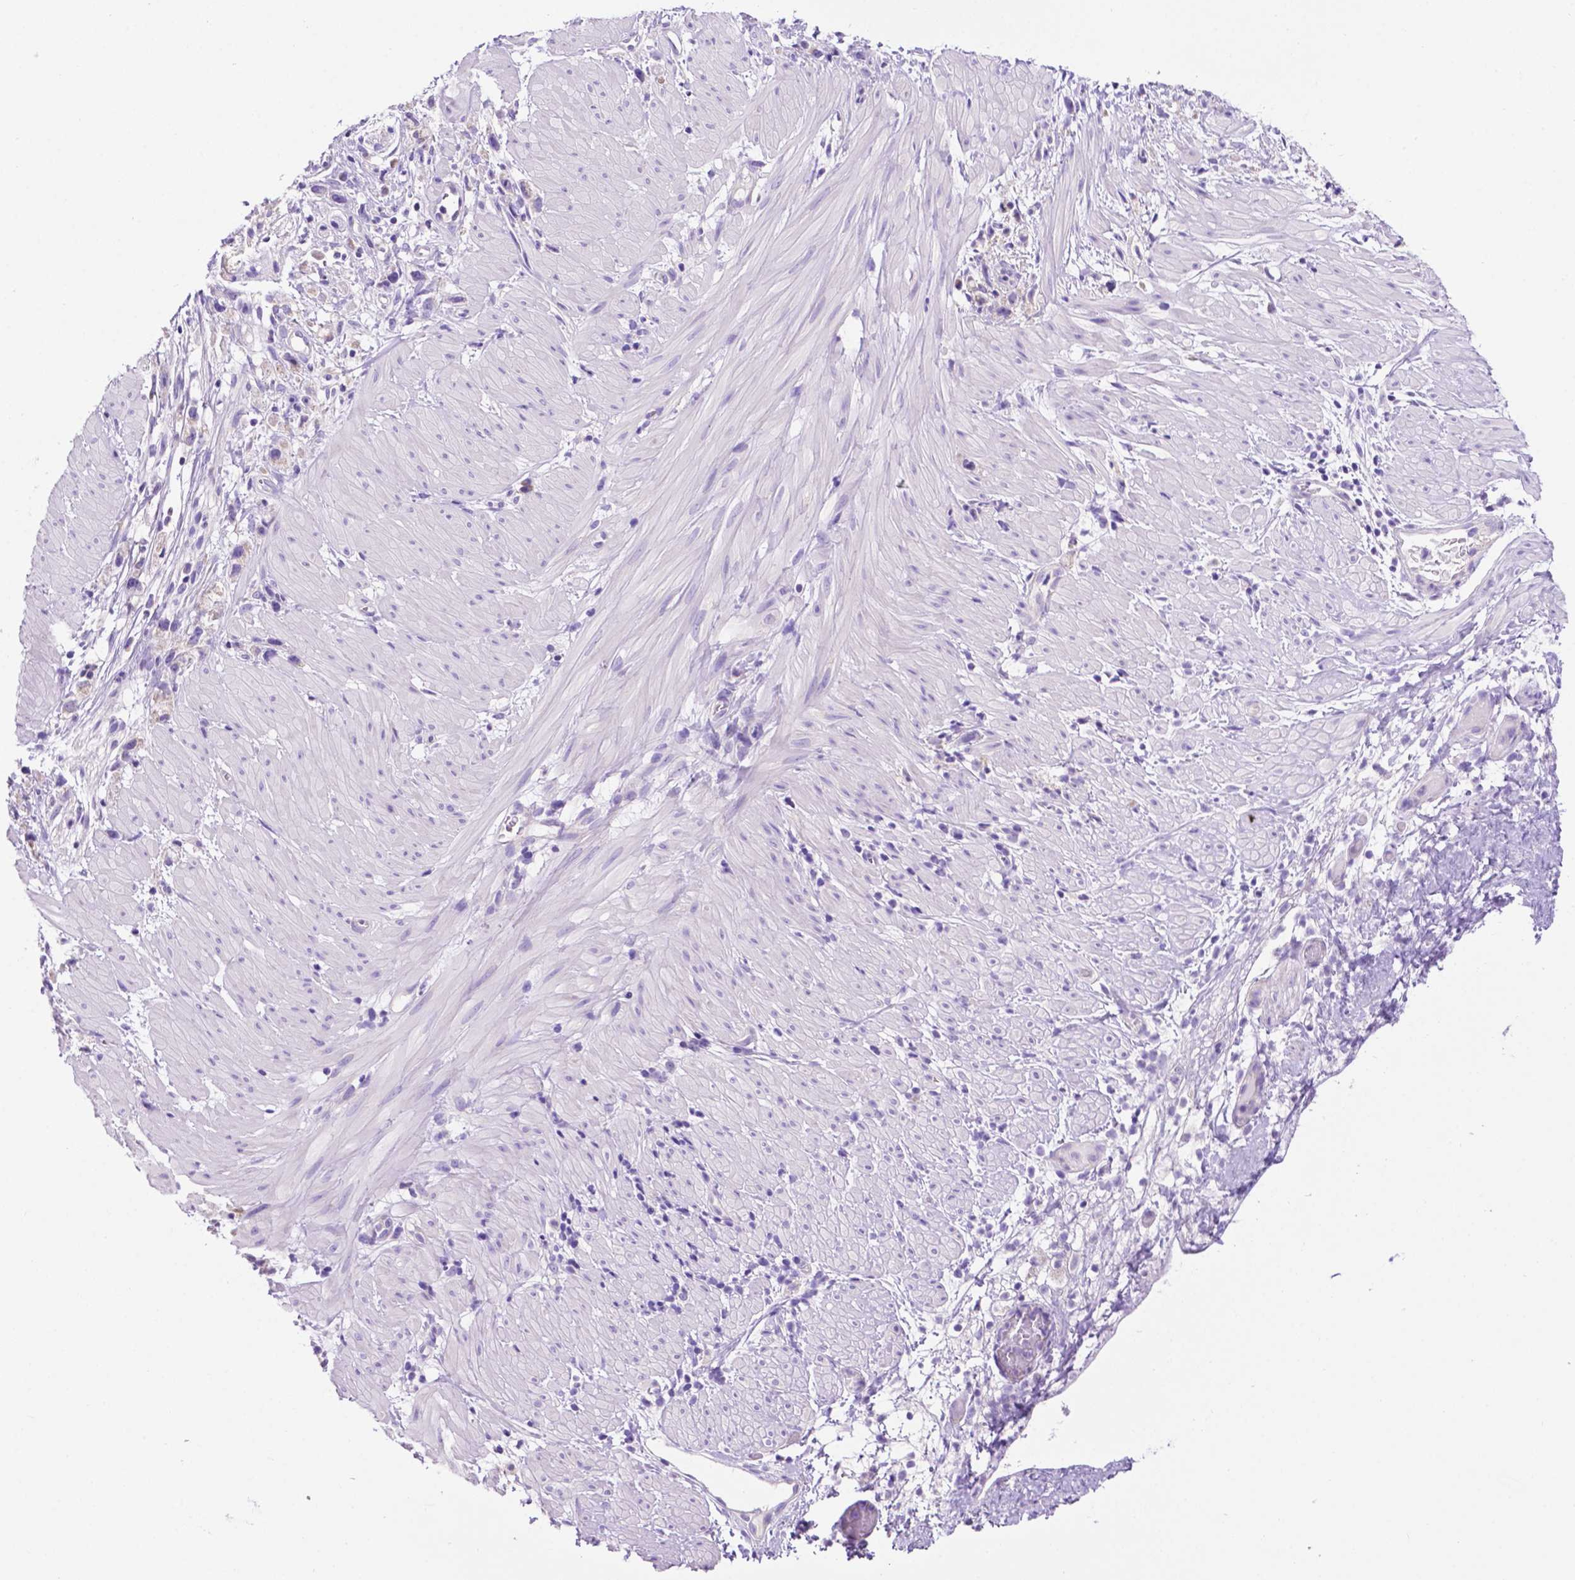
{"staining": {"intensity": "weak", "quantity": "25%-75%", "location": "cytoplasmic/membranous"}, "tissue": "stomach cancer", "cell_type": "Tumor cells", "image_type": "cancer", "snomed": [{"axis": "morphology", "description": "Adenocarcinoma, NOS"}, {"axis": "topography", "description": "Stomach"}], "caption": "Approximately 25%-75% of tumor cells in human adenocarcinoma (stomach) display weak cytoplasmic/membranous protein positivity as visualized by brown immunohistochemical staining.", "gene": "PHYHIP", "patient": {"sex": "female", "age": 59}}